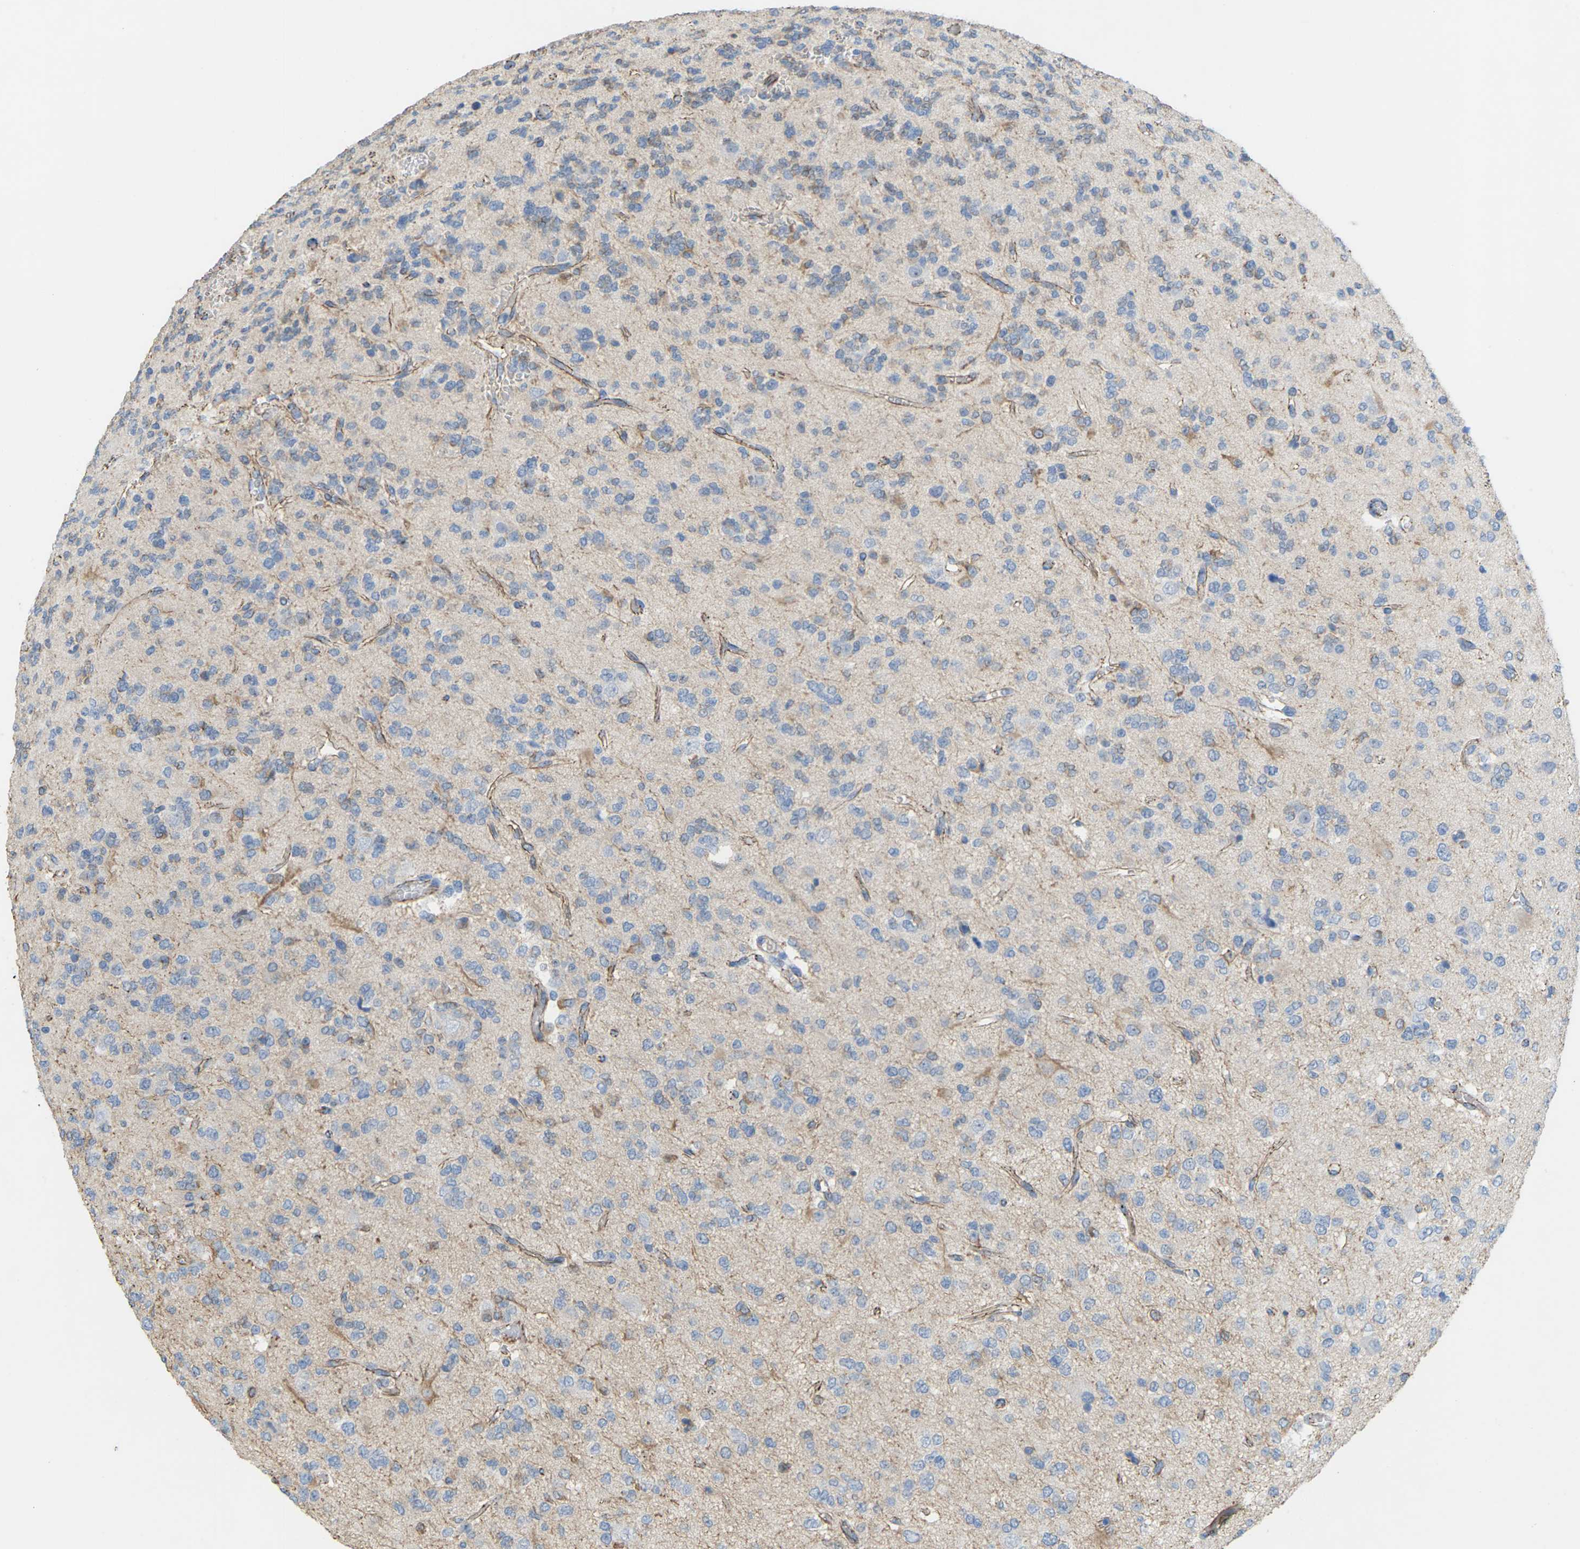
{"staining": {"intensity": "negative", "quantity": "none", "location": "none"}, "tissue": "glioma", "cell_type": "Tumor cells", "image_type": "cancer", "snomed": [{"axis": "morphology", "description": "Glioma, malignant, Low grade"}, {"axis": "topography", "description": "Brain"}], "caption": "Human low-grade glioma (malignant) stained for a protein using immunohistochemistry (IHC) displays no staining in tumor cells.", "gene": "CLDN3", "patient": {"sex": "male", "age": 38}}